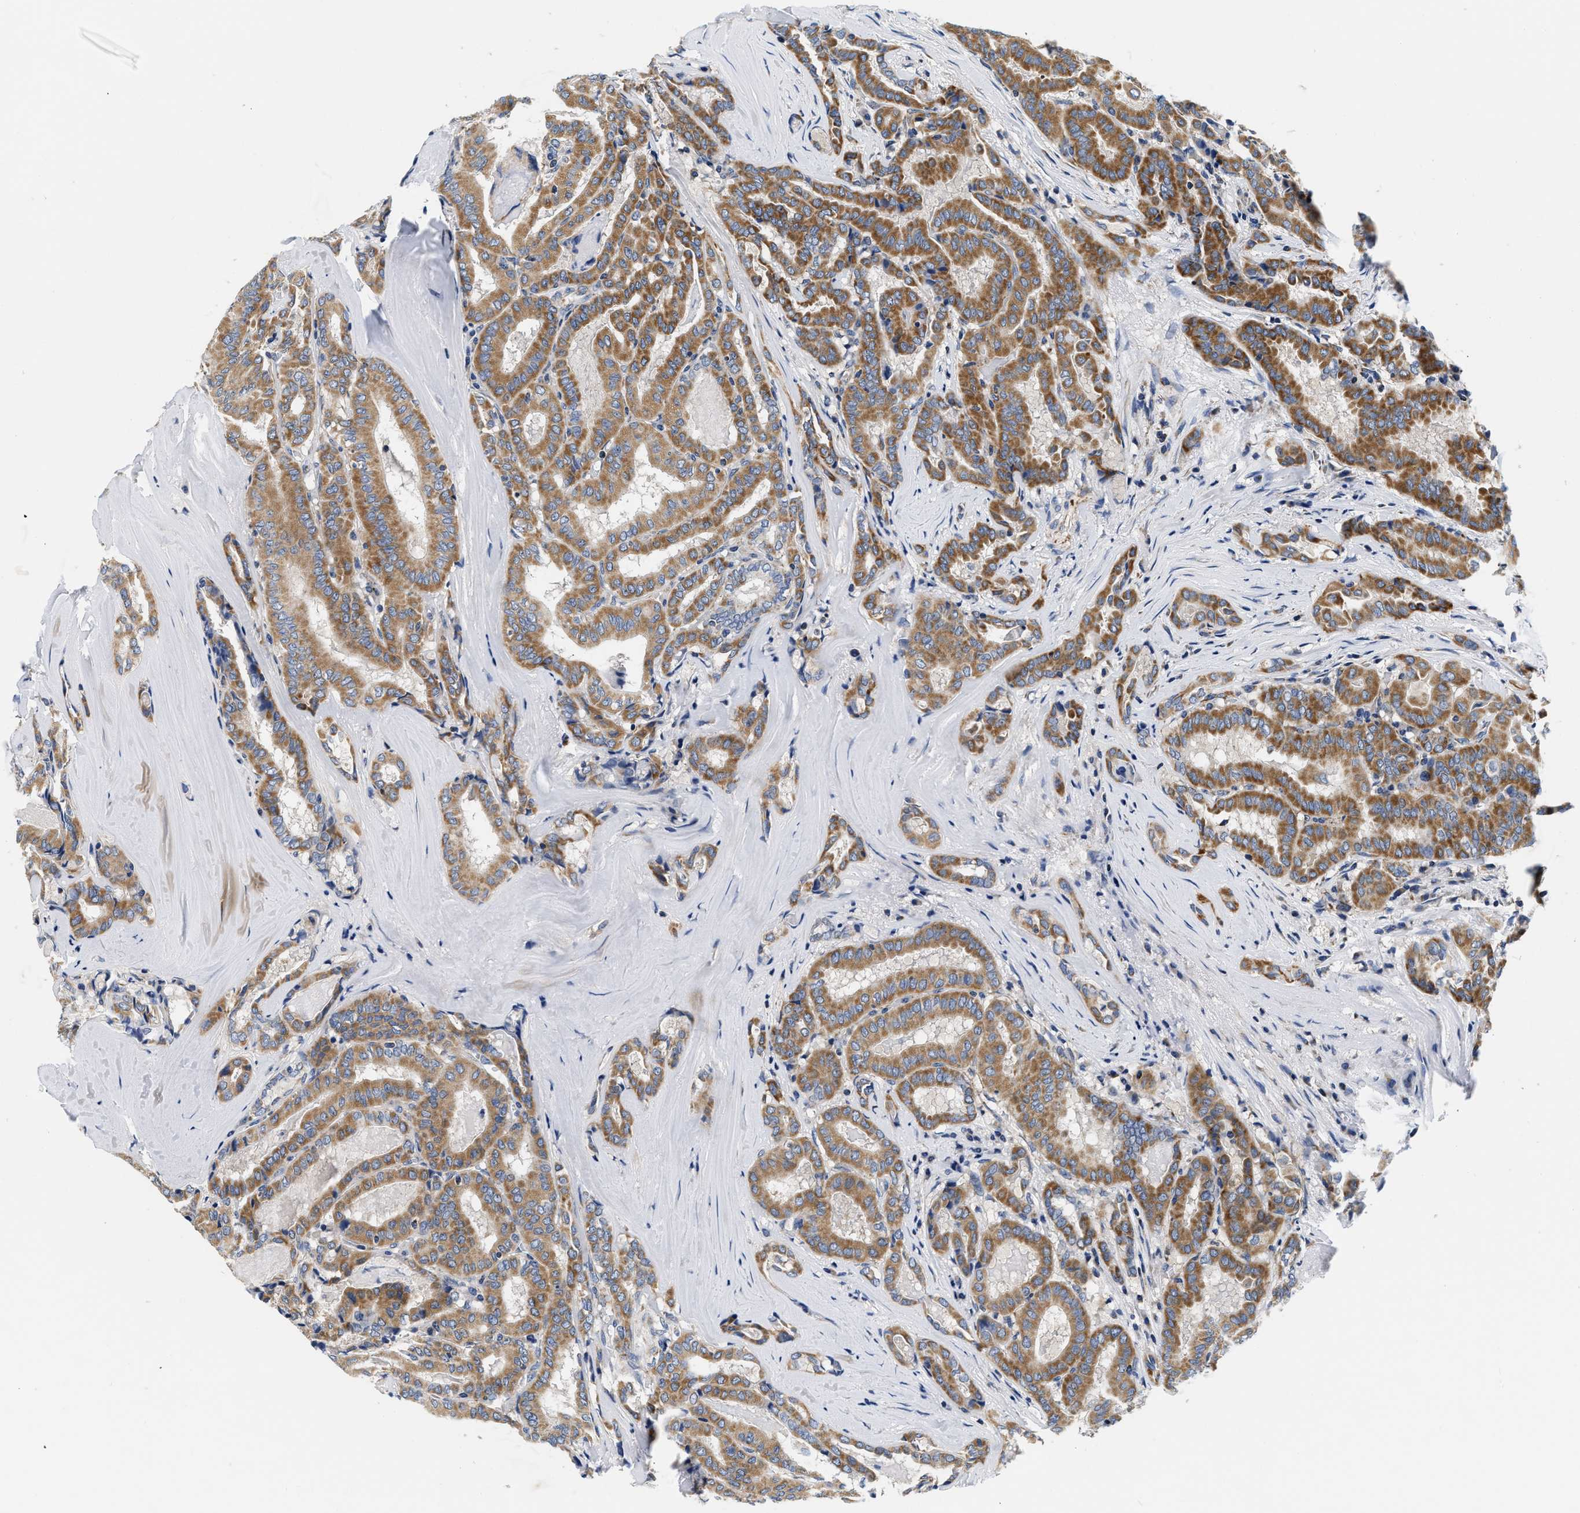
{"staining": {"intensity": "moderate", "quantity": ">75%", "location": "cytoplasmic/membranous"}, "tissue": "thyroid cancer", "cell_type": "Tumor cells", "image_type": "cancer", "snomed": [{"axis": "morphology", "description": "Papillary adenocarcinoma, NOS"}, {"axis": "topography", "description": "Thyroid gland"}], "caption": "Moderate cytoplasmic/membranous protein staining is identified in about >75% of tumor cells in thyroid cancer. The protein of interest is shown in brown color, while the nuclei are stained blue.", "gene": "PDP1", "patient": {"sex": "female", "age": 42}}